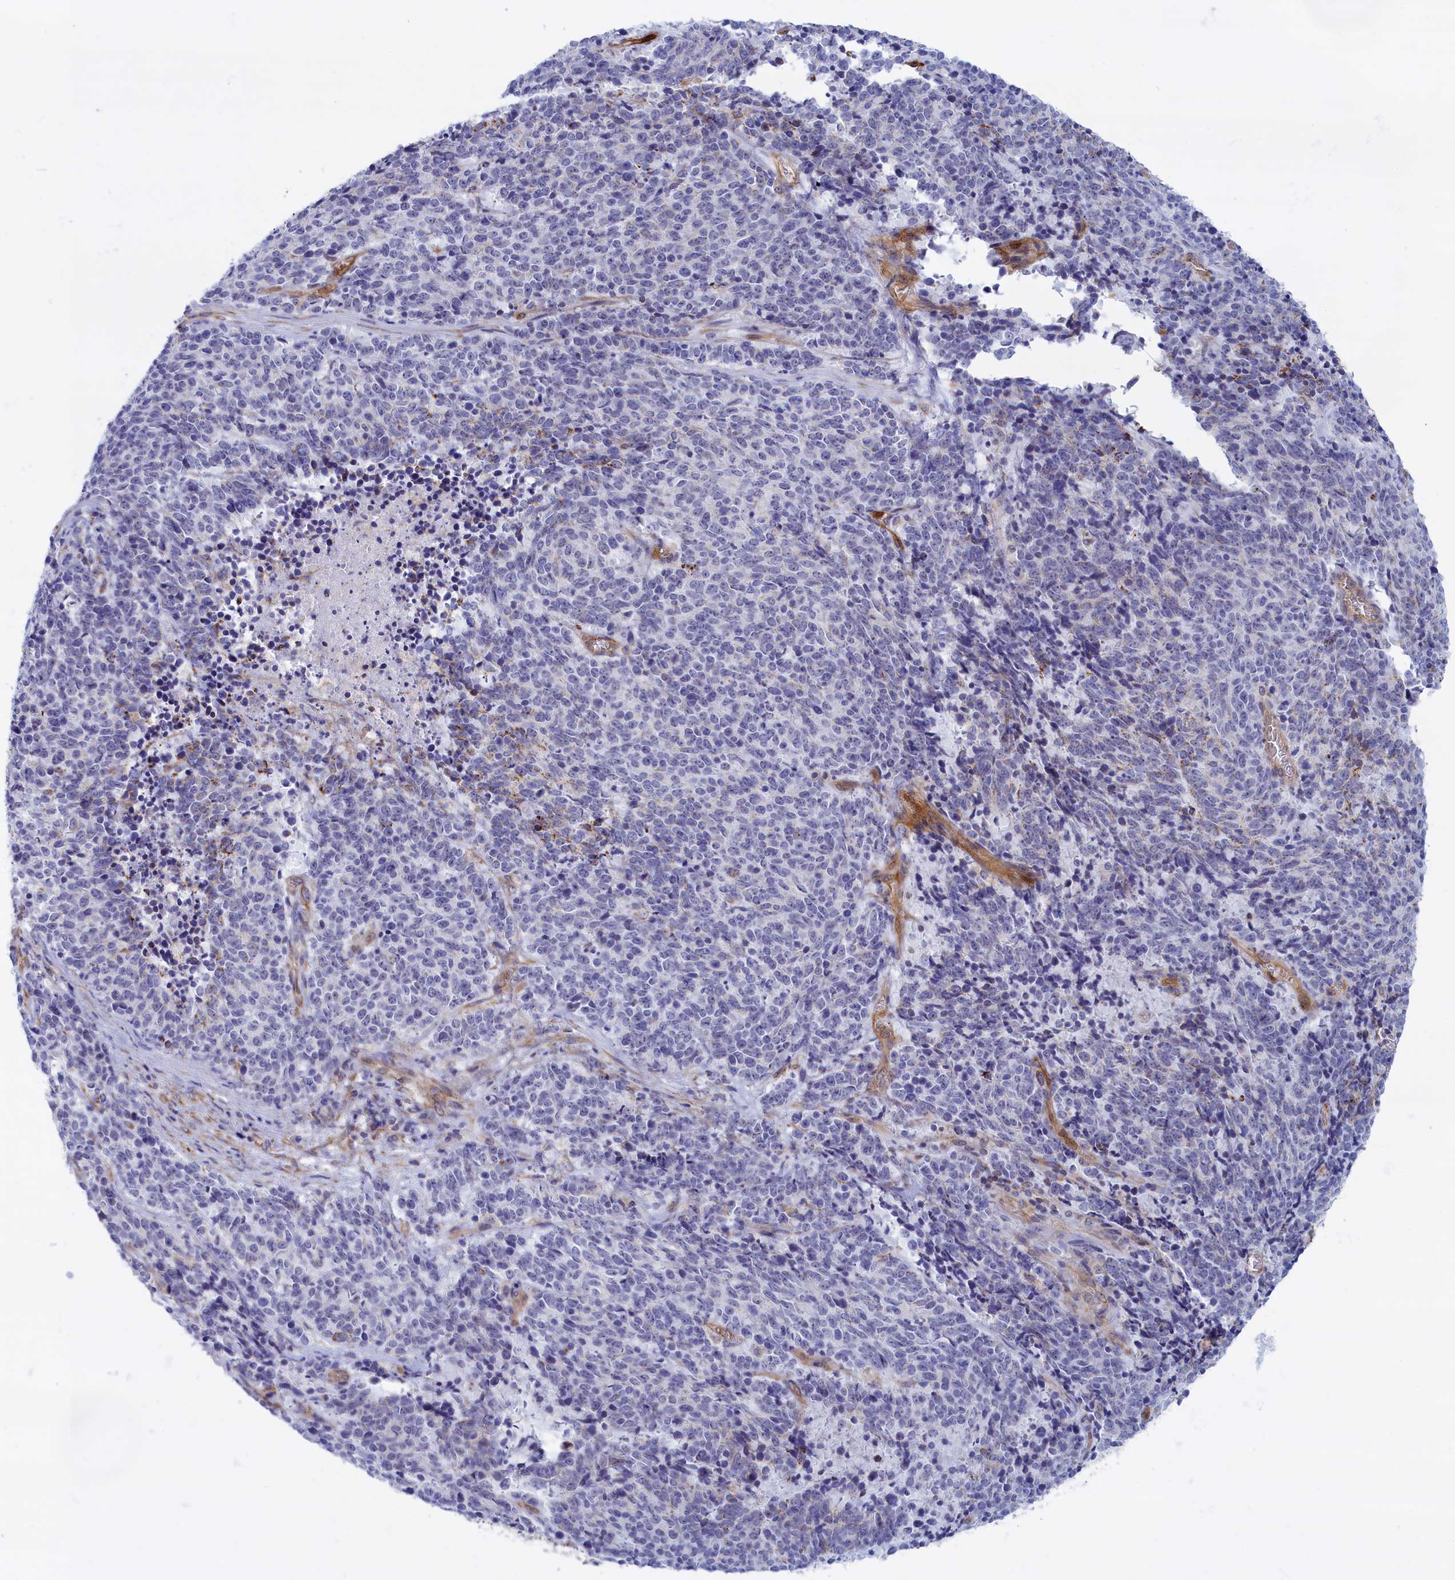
{"staining": {"intensity": "negative", "quantity": "none", "location": "none"}, "tissue": "cervical cancer", "cell_type": "Tumor cells", "image_type": "cancer", "snomed": [{"axis": "morphology", "description": "Squamous cell carcinoma, NOS"}, {"axis": "topography", "description": "Cervix"}], "caption": "The micrograph reveals no staining of tumor cells in cervical cancer (squamous cell carcinoma).", "gene": "ABCC12", "patient": {"sex": "female", "age": 29}}